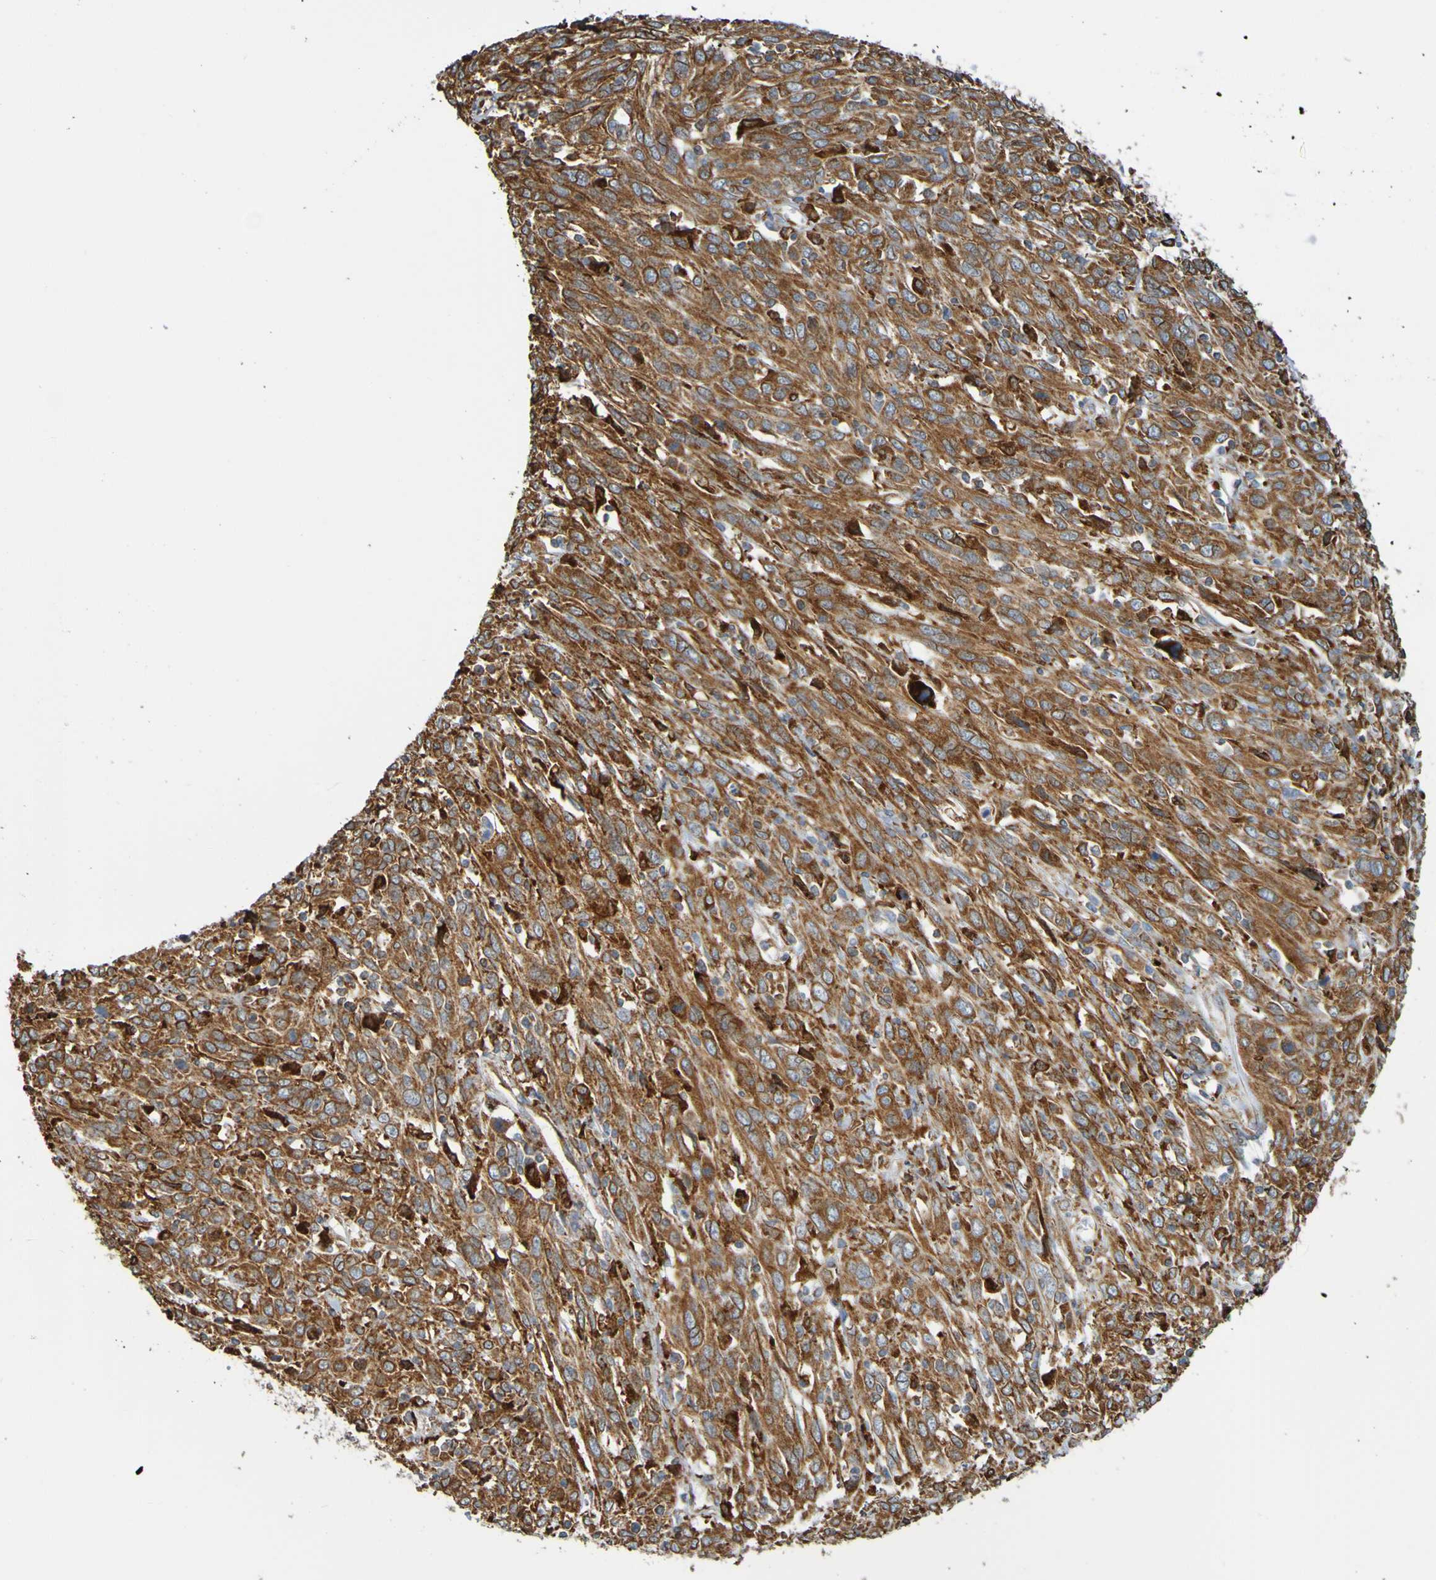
{"staining": {"intensity": "strong", "quantity": "25%-75%", "location": "cytoplasmic/membranous"}, "tissue": "cervical cancer", "cell_type": "Tumor cells", "image_type": "cancer", "snomed": [{"axis": "morphology", "description": "Squamous cell carcinoma, NOS"}, {"axis": "topography", "description": "Cervix"}], "caption": "This micrograph reveals cervical squamous cell carcinoma stained with IHC to label a protein in brown. The cytoplasmic/membranous of tumor cells show strong positivity for the protein. Nuclei are counter-stained blue.", "gene": "PDIA3", "patient": {"sex": "female", "age": 46}}